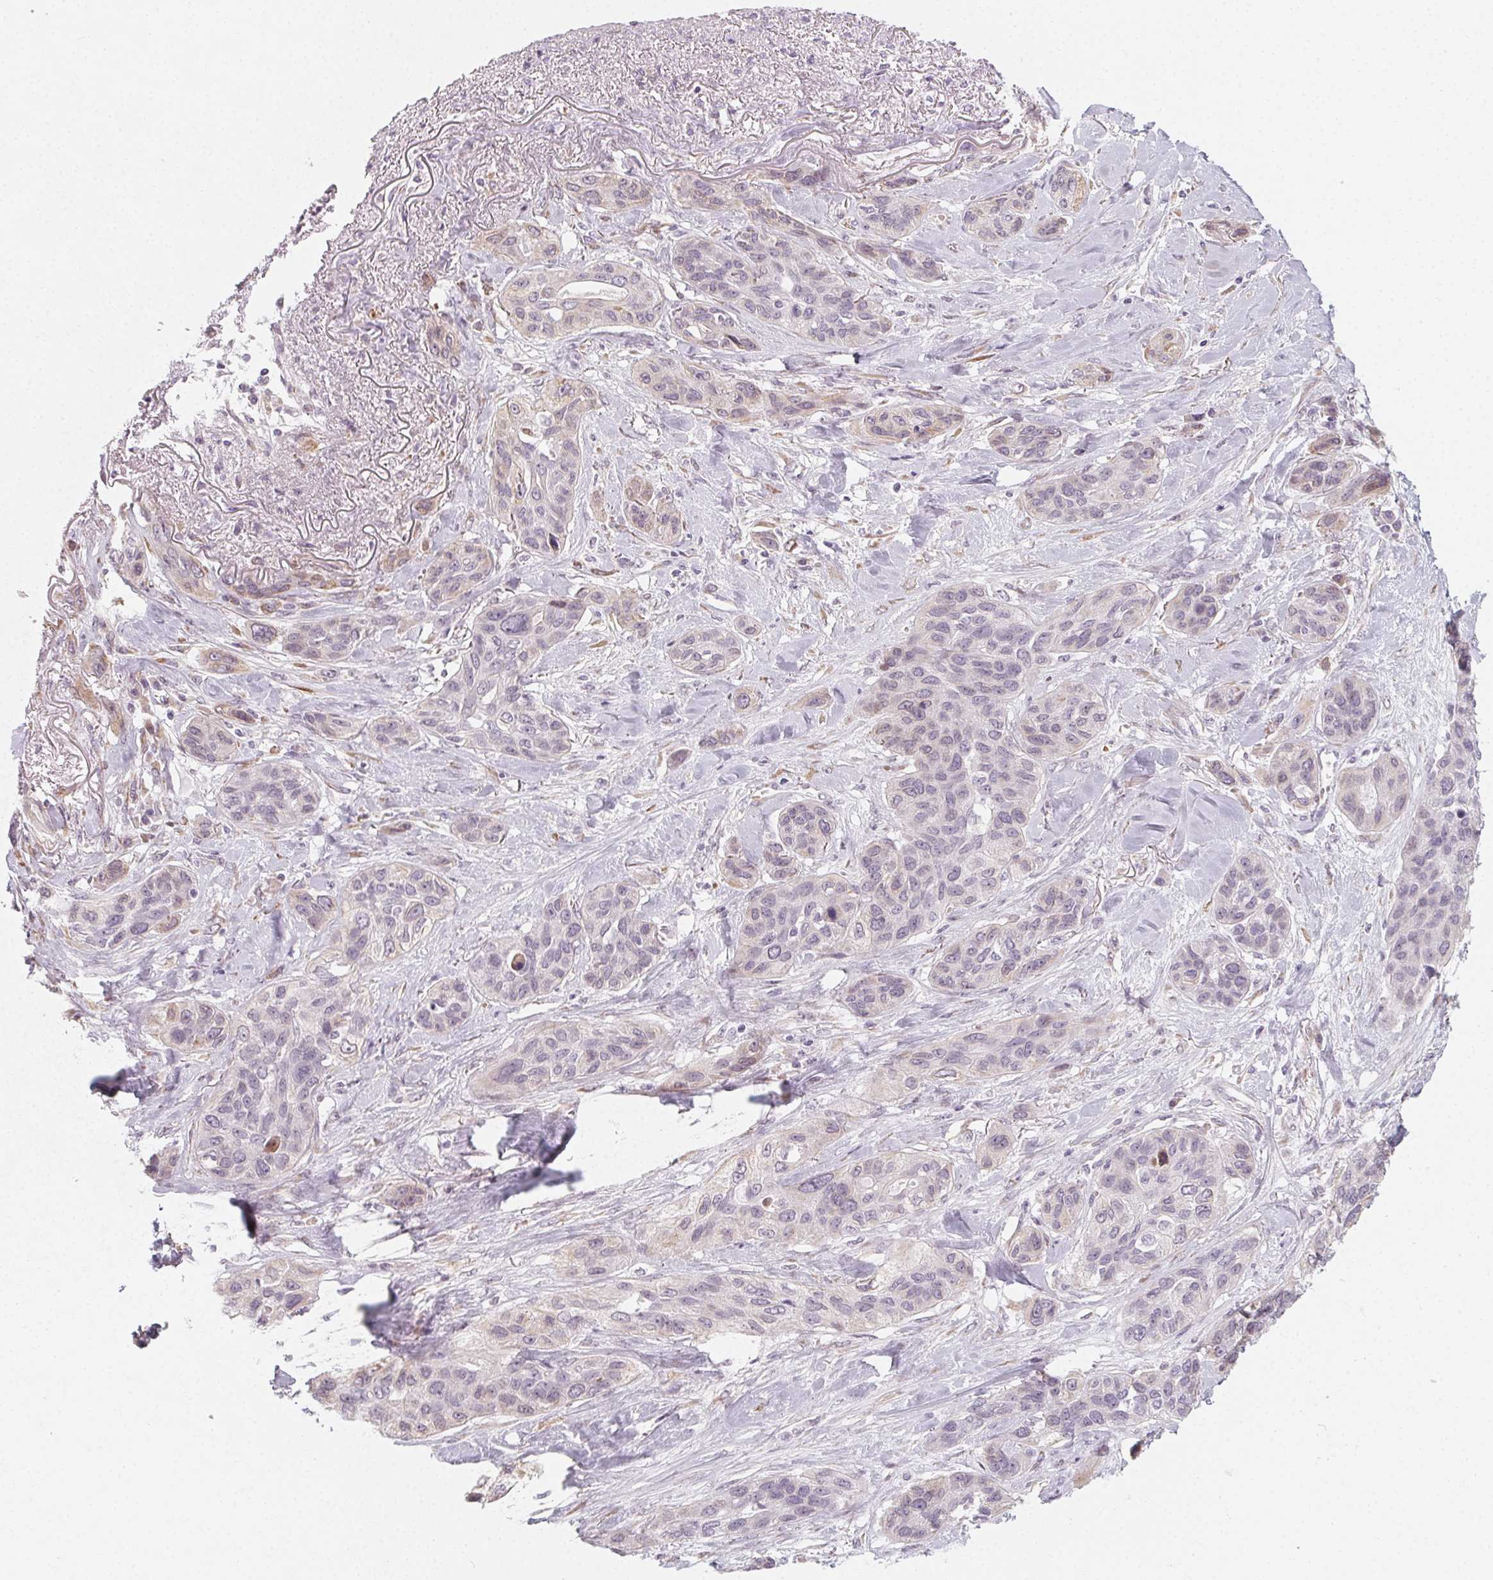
{"staining": {"intensity": "weak", "quantity": "<25%", "location": "cytoplasmic/membranous"}, "tissue": "lung cancer", "cell_type": "Tumor cells", "image_type": "cancer", "snomed": [{"axis": "morphology", "description": "Squamous cell carcinoma, NOS"}, {"axis": "topography", "description": "Lung"}], "caption": "IHC photomicrograph of human lung cancer (squamous cell carcinoma) stained for a protein (brown), which reveals no staining in tumor cells.", "gene": "CCDC96", "patient": {"sex": "female", "age": 70}}